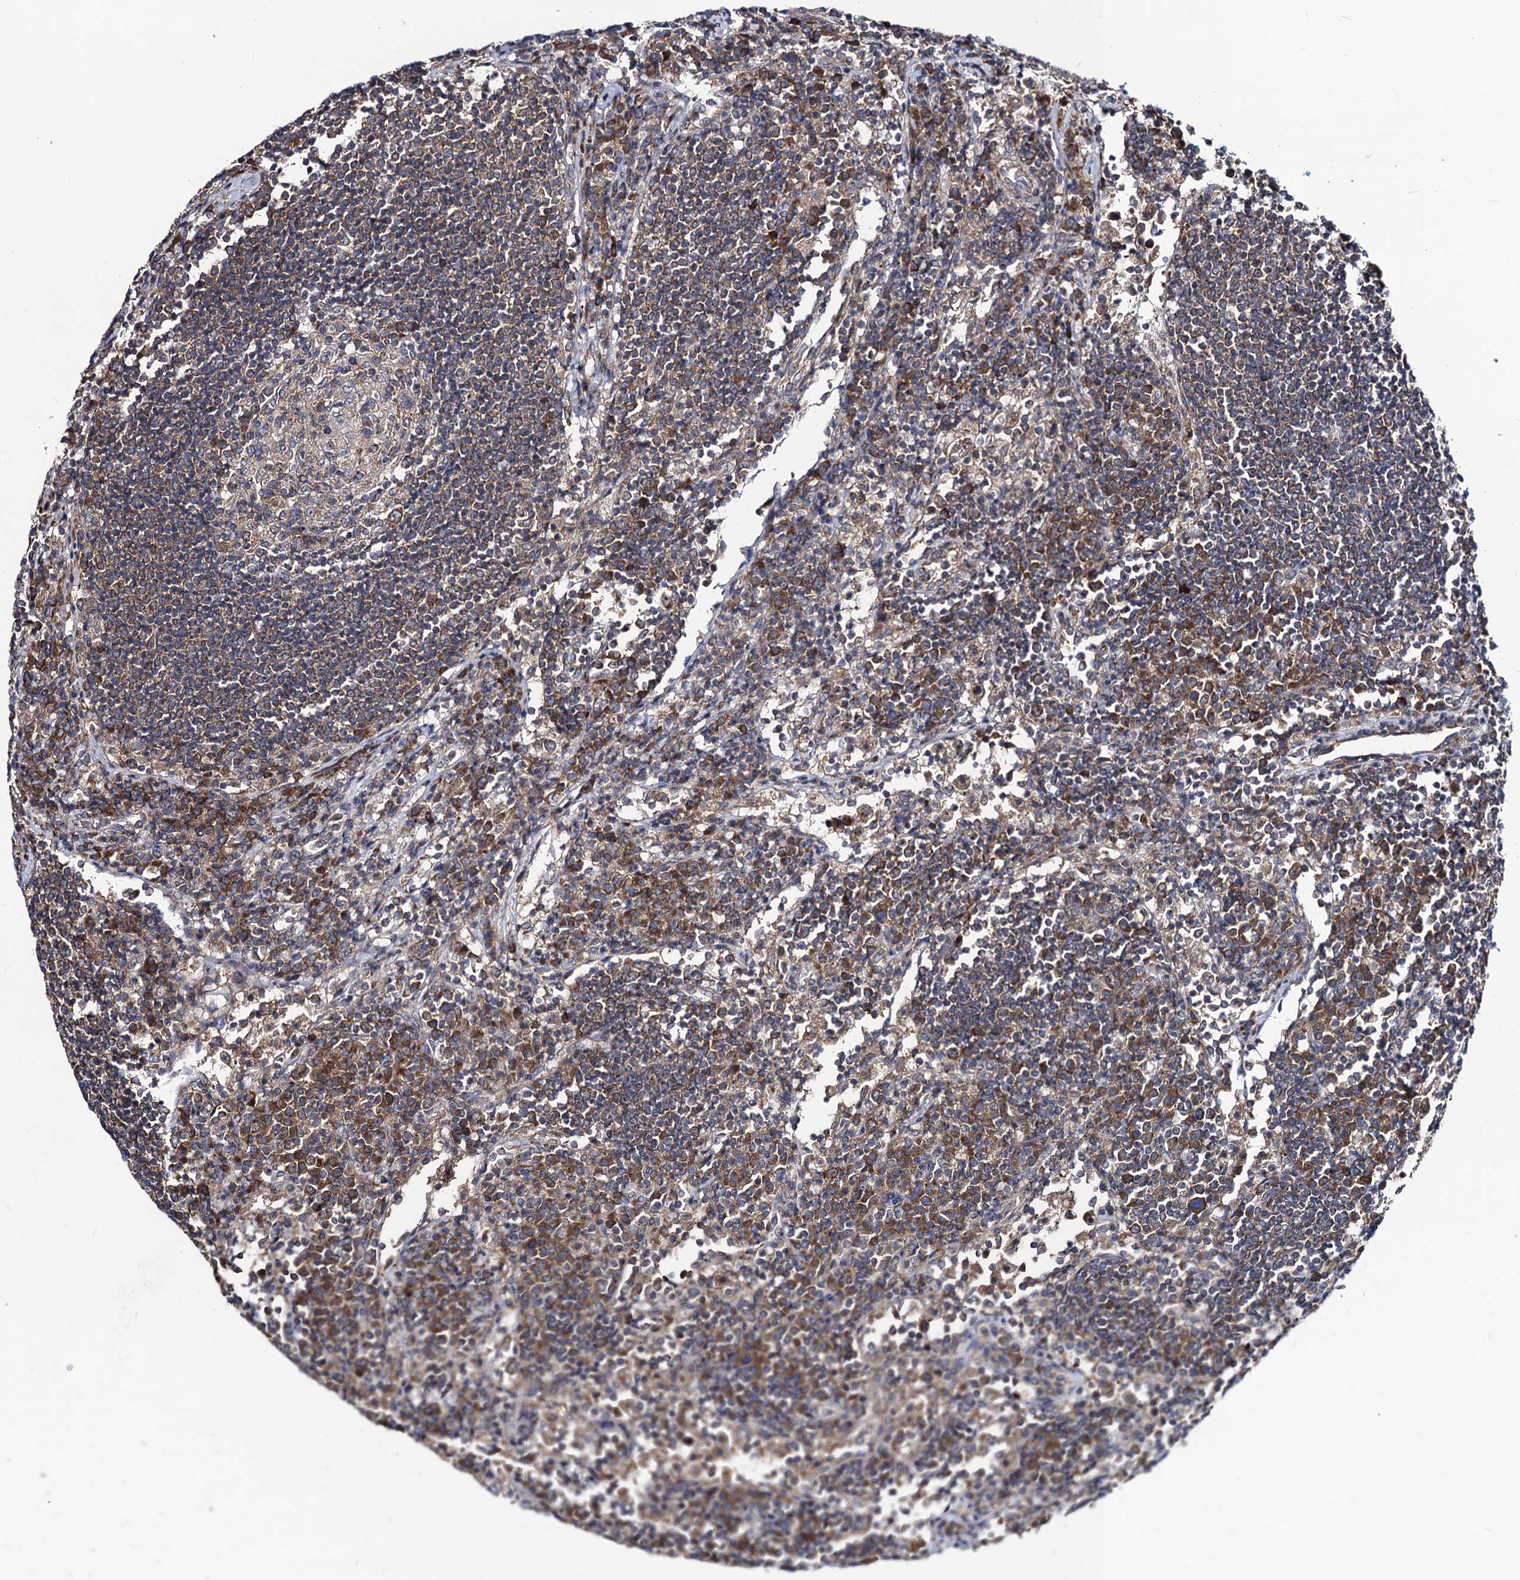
{"staining": {"intensity": "moderate", "quantity": ">75%", "location": "cytoplasmic/membranous"}, "tissue": "lymph node", "cell_type": "Germinal center cells", "image_type": "normal", "snomed": [{"axis": "morphology", "description": "Normal tissue, NOS"}, {"axis": "topography", "description": "Lymph node"}], "caption": "An immunohistochemistry histopathology image of unremarkable tissue is shown. Protein staining in brown highlights moderate cytoplasmic/membranous positivity in lymph node within germinal center cells.", "gene": "DYDC1", "patient": {"sex": "female", "age": 53}}